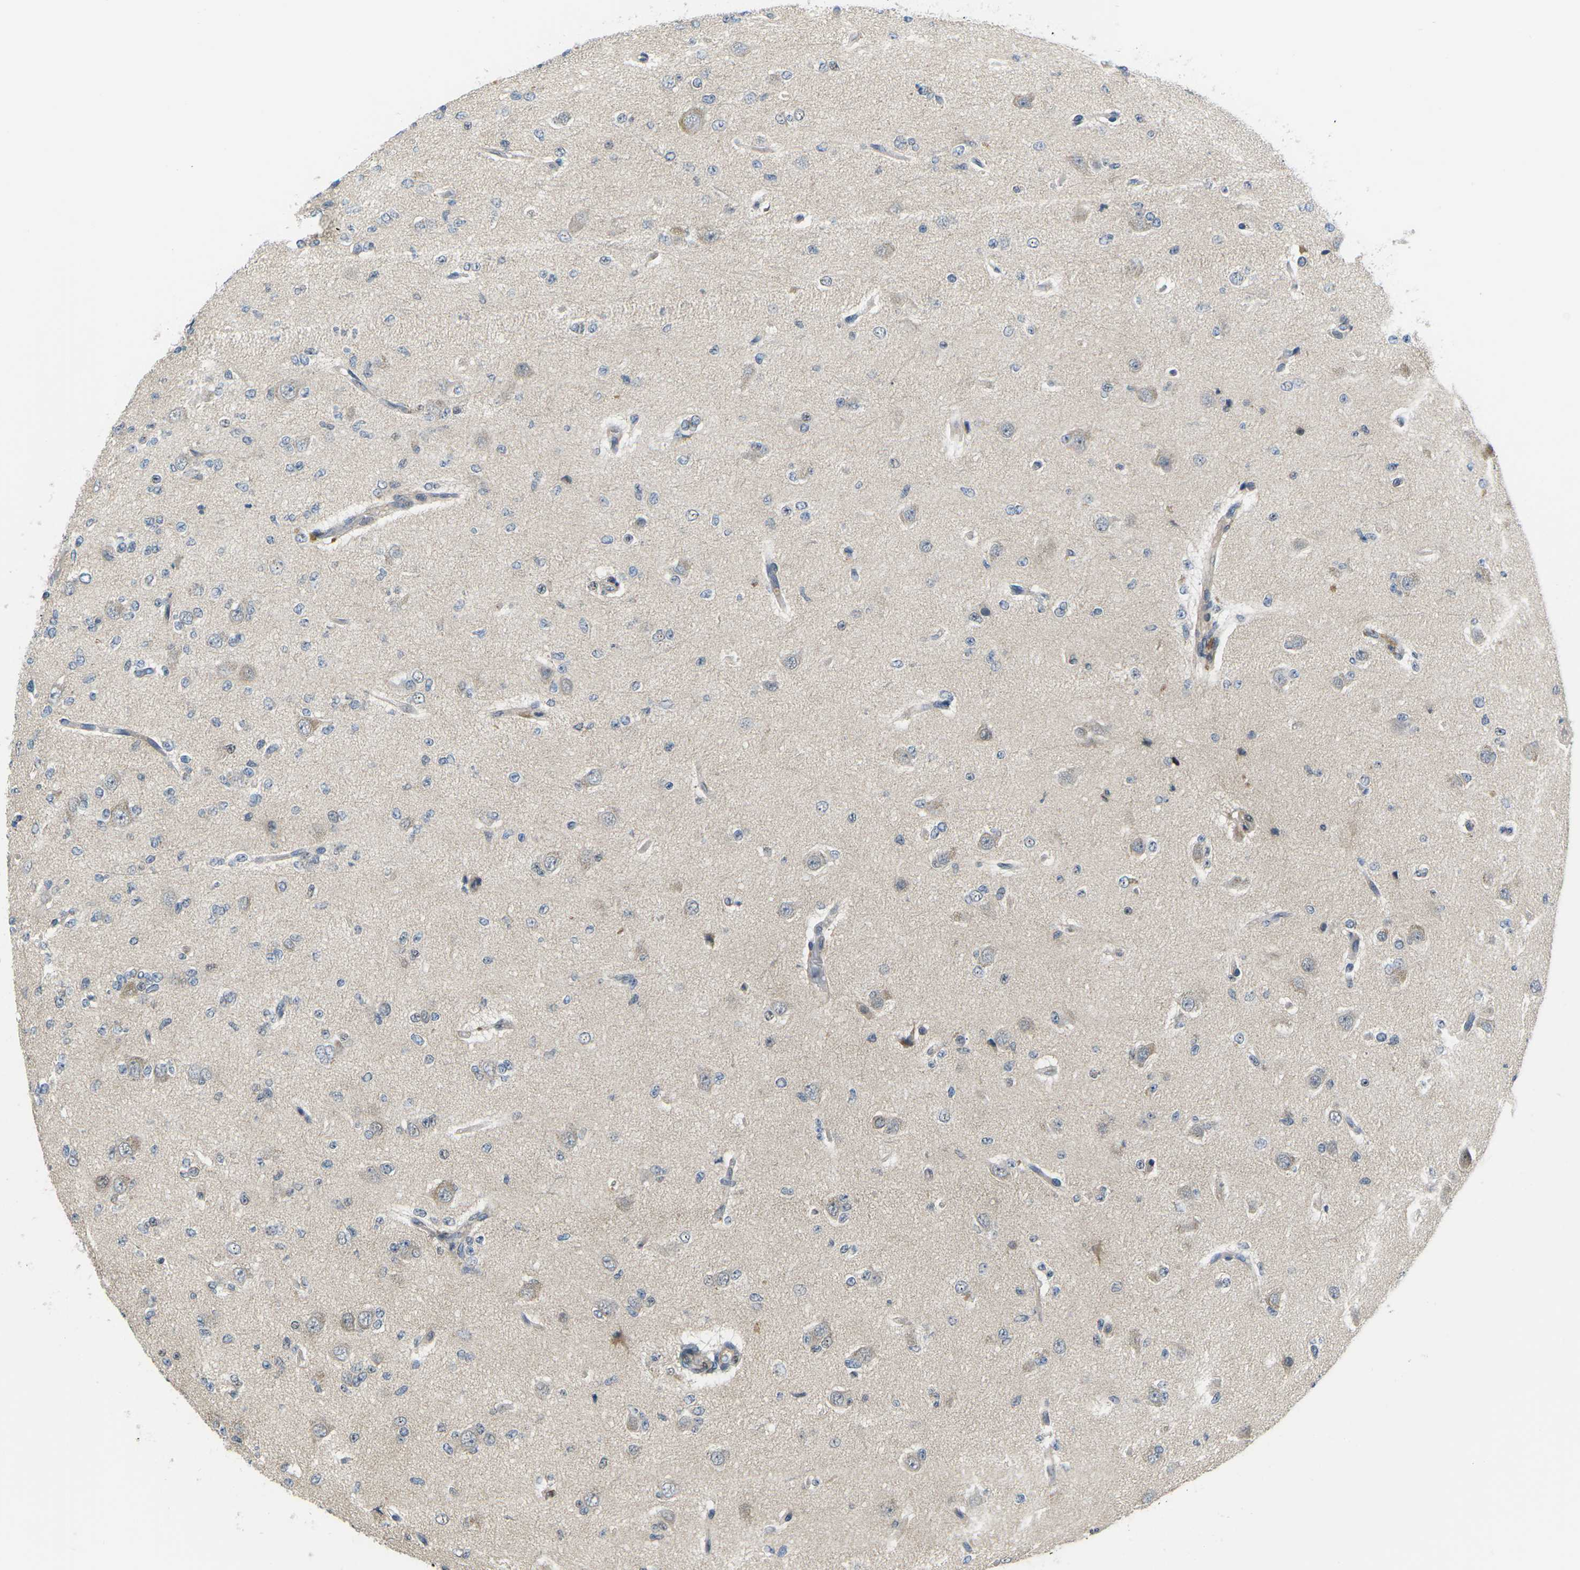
{"staining": {"intensity": "negative", "quantity": "none", "location": "none"}, "tissue": "glioma", "cell_type": "Tumor cells", "image_type": "cancer", "snomed": [{"axis": "morphology", "description": "Glioma, malignant, Low grade"}, {"axis": "topography", "description": "Brain"}], "caption": "Immunohistochemical staining of low-grade glioma (malignant) exhibits no significant expression in tumor cells.", "gene": "ERBB4", "patient": {"sex": "male", "age": 38}}